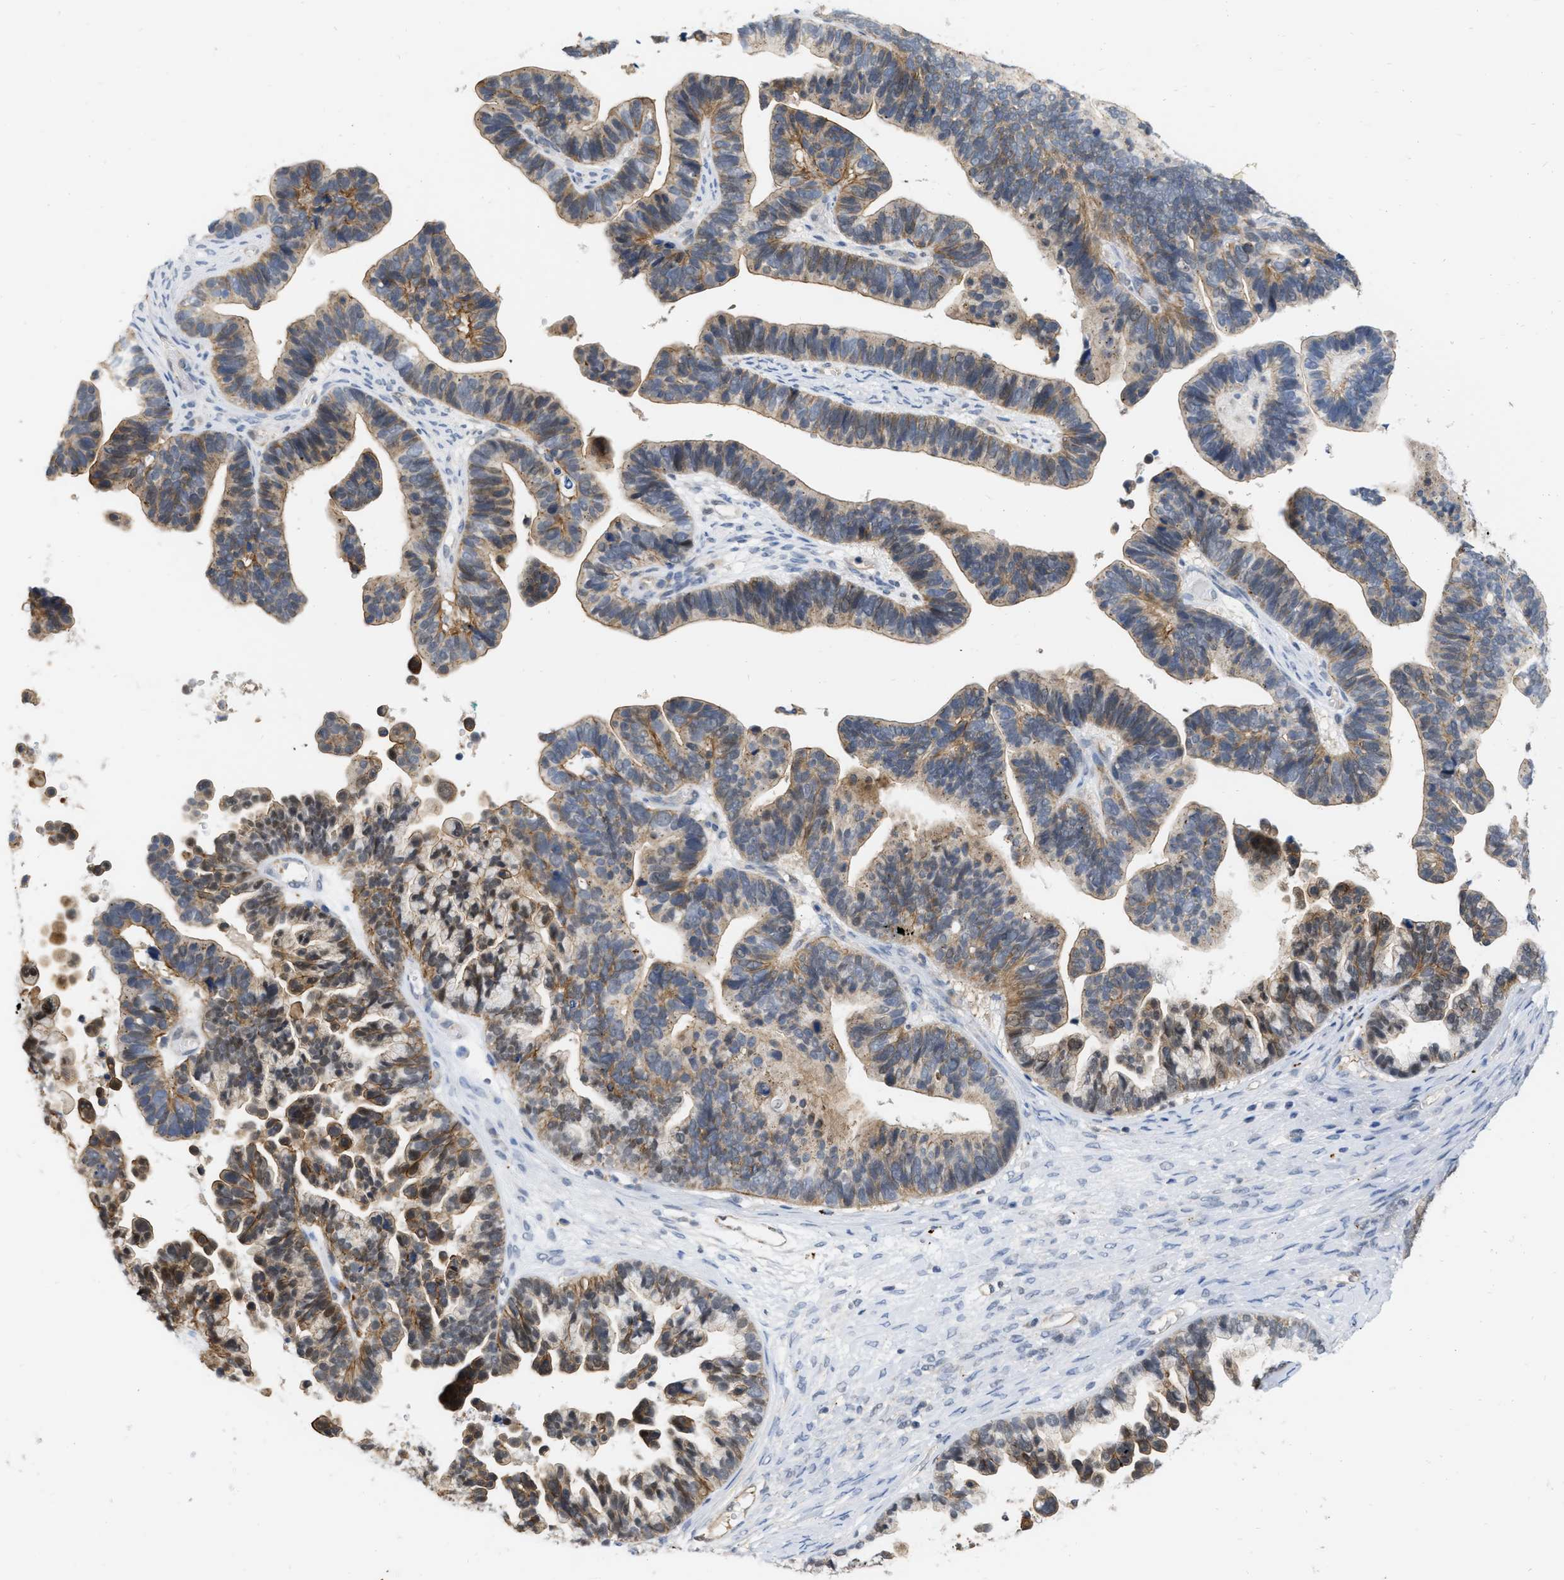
{"staining": {"intensity": "weak", "quantity": "25%-75%", "location": "cytoplasmic/membranous"}, "tissue": "ovarian cancer", "cell_type": "Tumor cells", "image_type": "cancer", "snomed": [{"axis": "morphology", "description": "Cystadenocarcinoma, serous, NOS"}, {"axis": "topography", "description": "Ovary"}], "caption": "This photomicrograph demonstrates immunohistochemistry (IHC) staining of ovarian cancer (serous cystadenocarcinoma), with low weak cytoplasmic/membranous staining in about 25%-75% of tumor cells.", "gene": "NAPEPLD", "patient": {"sex": "female", "age": 56}}